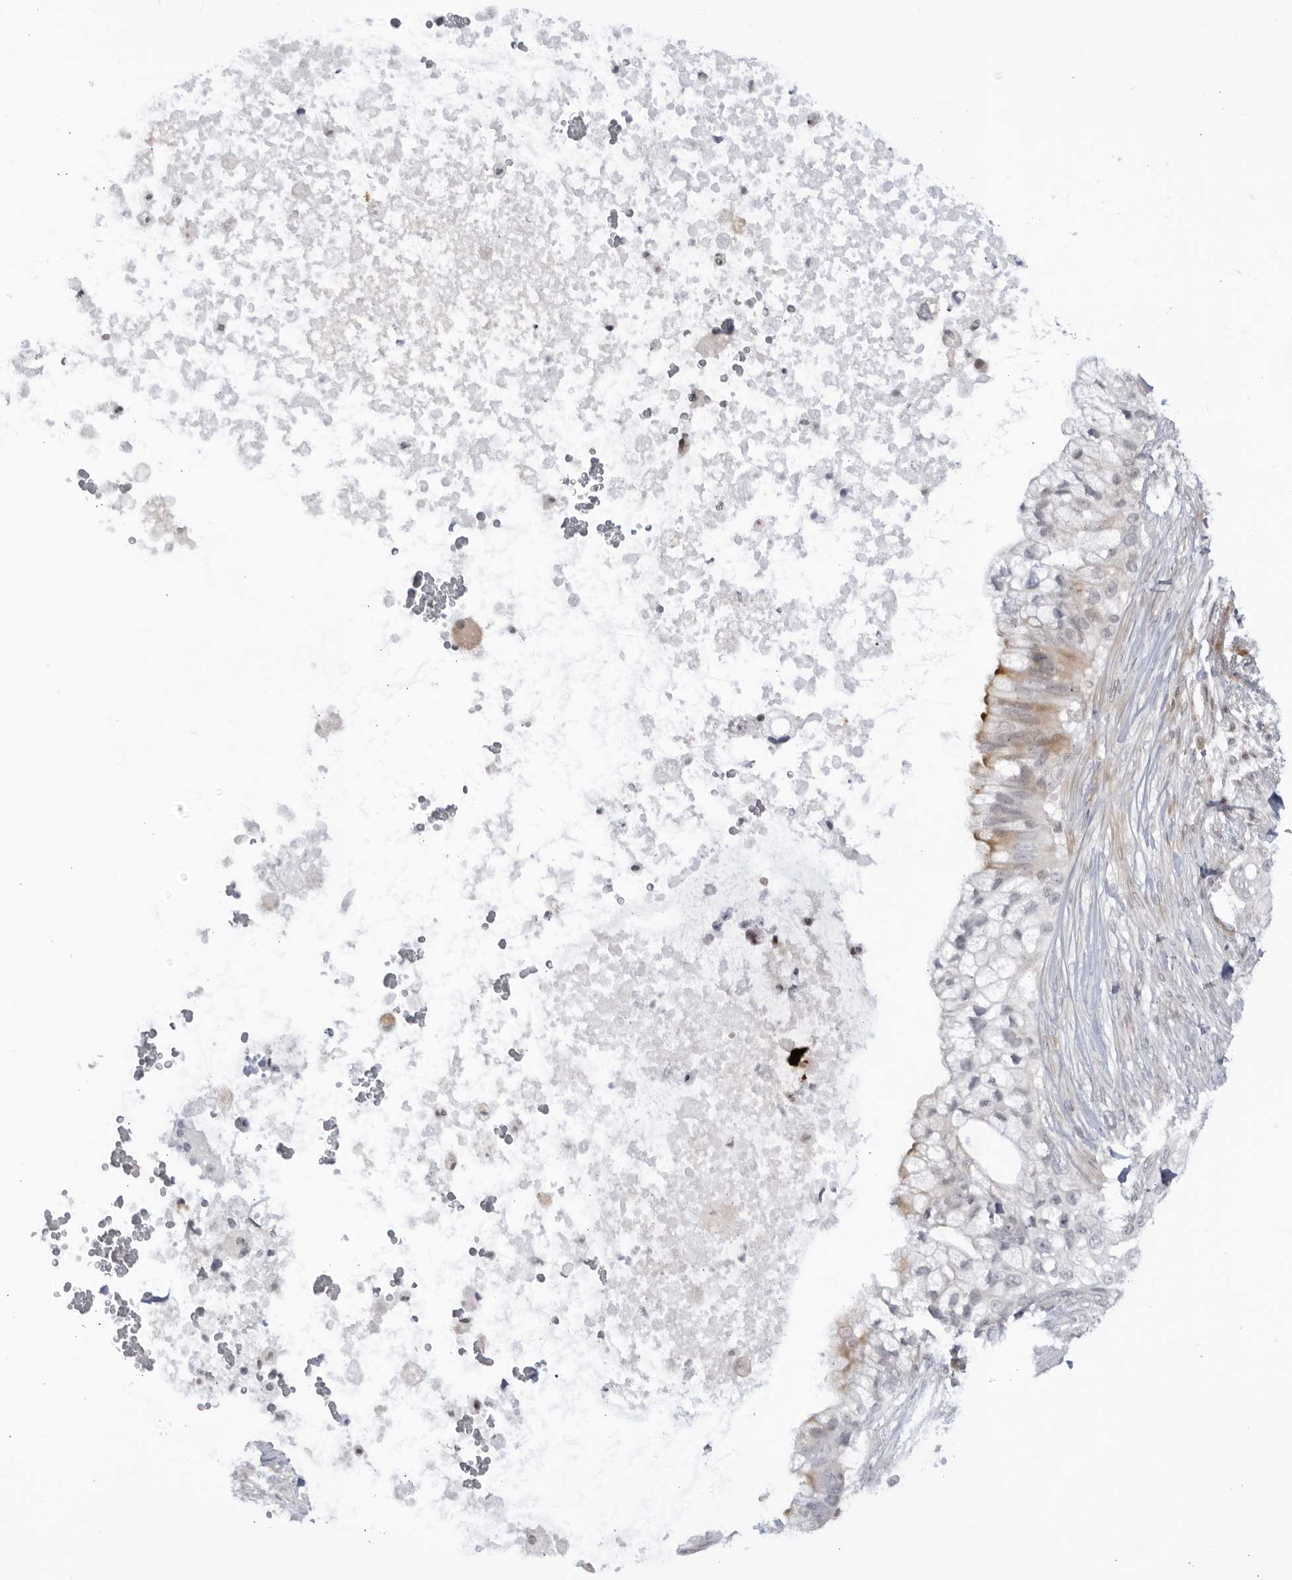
{"staining": {"intensity": "weak", "quantity": "25%-75%", "location": "cytoplasmic/membranous"}, "tissue": "pancreatic cancer", "cell_type": "Tumor cells", "image_type": "cancer", "snomed": [{"axis": "morphology", "description": "Adenocarcinoma, NOS"}, {"axis": "topography", "description": "Pancreas"}], "caption": "DAB immunohistochemical staining of human pancreatic cancer (adenocarcinoma) reveals weak cytoplasmic/membranous protein expression in about 25%-75% of tumor cells. The staining was performed using DAB to visualize the protein expression in brown, while the nuclei were stained in blue with hematoxylin (Magnification: 20x).", "gene": "CNBD1", "patient": {"sex": "male", "age": 53}}